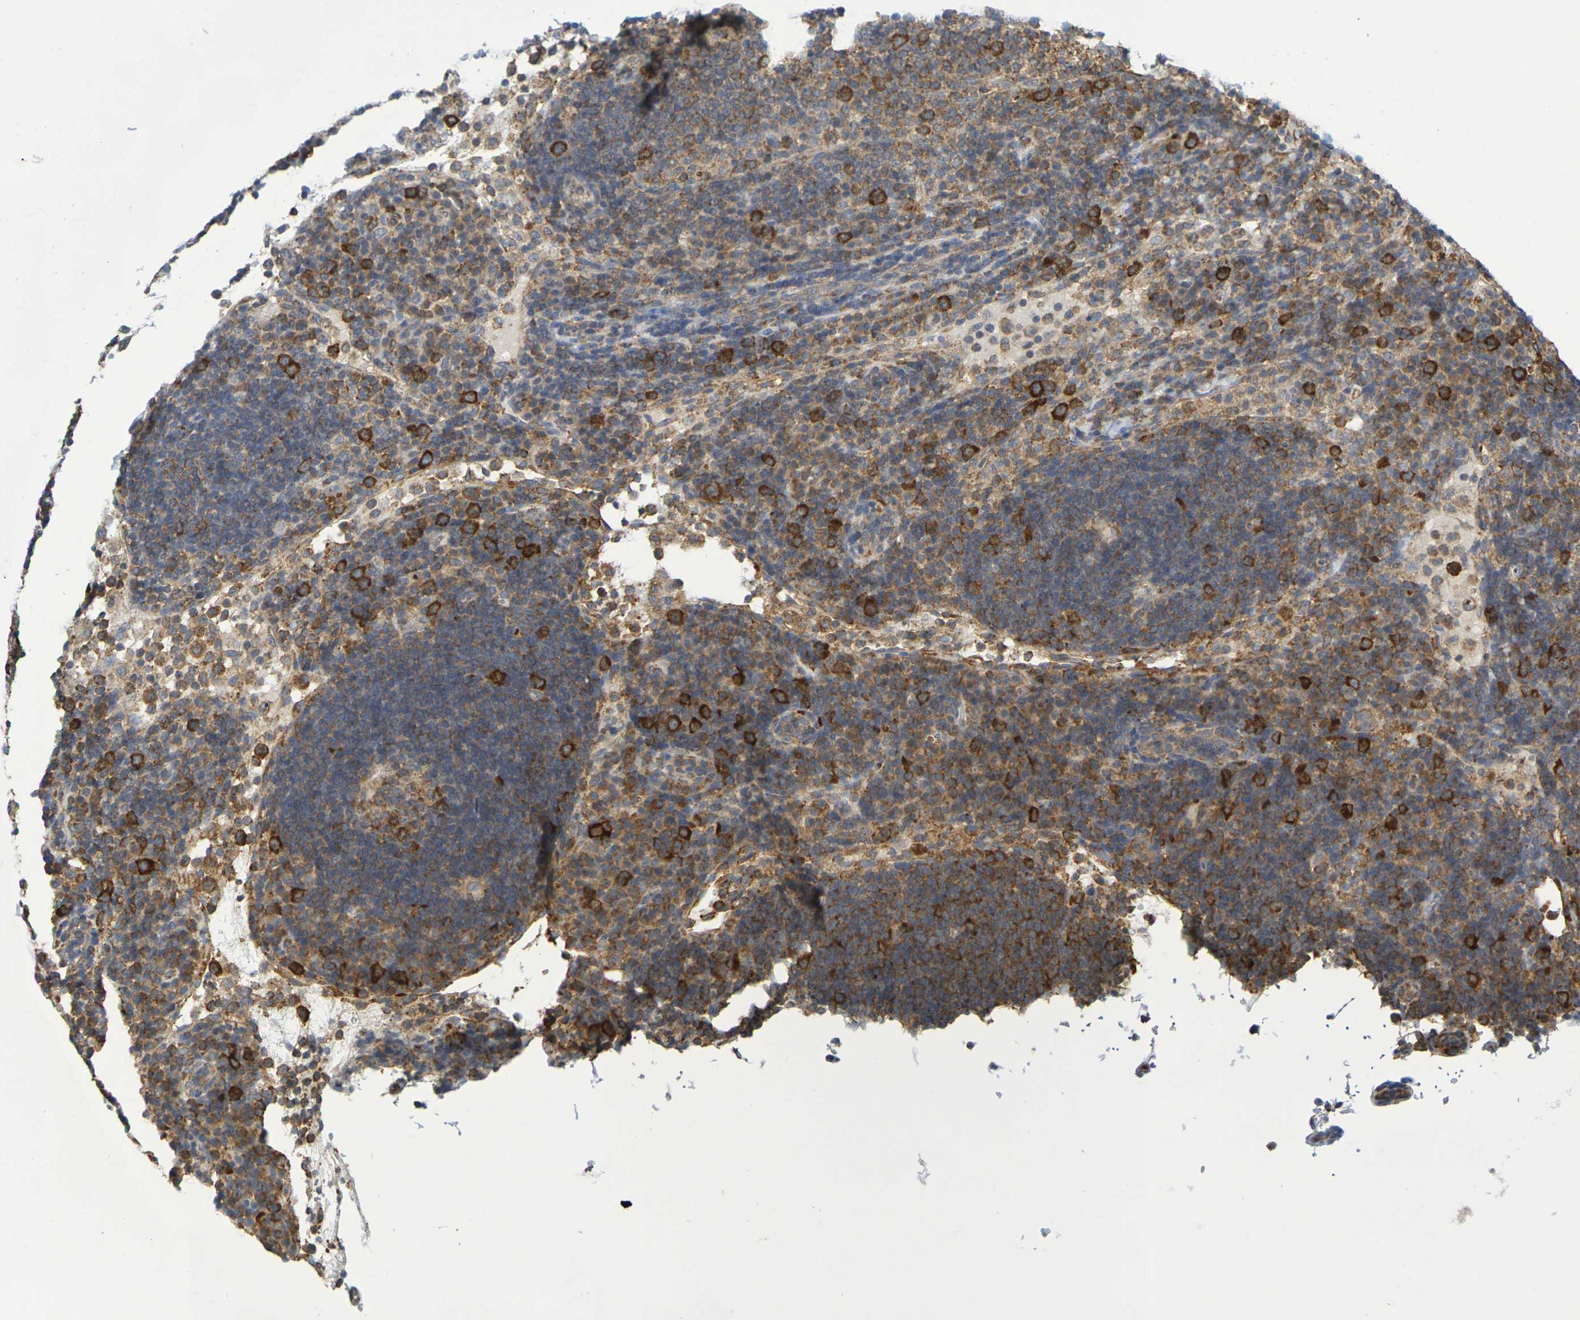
{"staining": {"intensity": "moderate", "quantity": "25%-75%", "location": "cytoplasmic/membranous"}, "tissue": "lymph node", "cell_type": "Germinal center cells", "image_type": "normal", "snomed": [{"axis": "morphology", "description": "Normal tissue, NOS"}, {"axis": "topography", "description": "Lymph node"}], "caption": "This photomicrograph reveals unremarkable lymph node stained with IHC to label a protein in brown. The cytoplasmic/membranous of germinal center cells show moderate positivity for the protein. Nuclei are counter-stained blue.", "gene": "CHRNB1", "patient": {"sex": "female", "age": 53}}